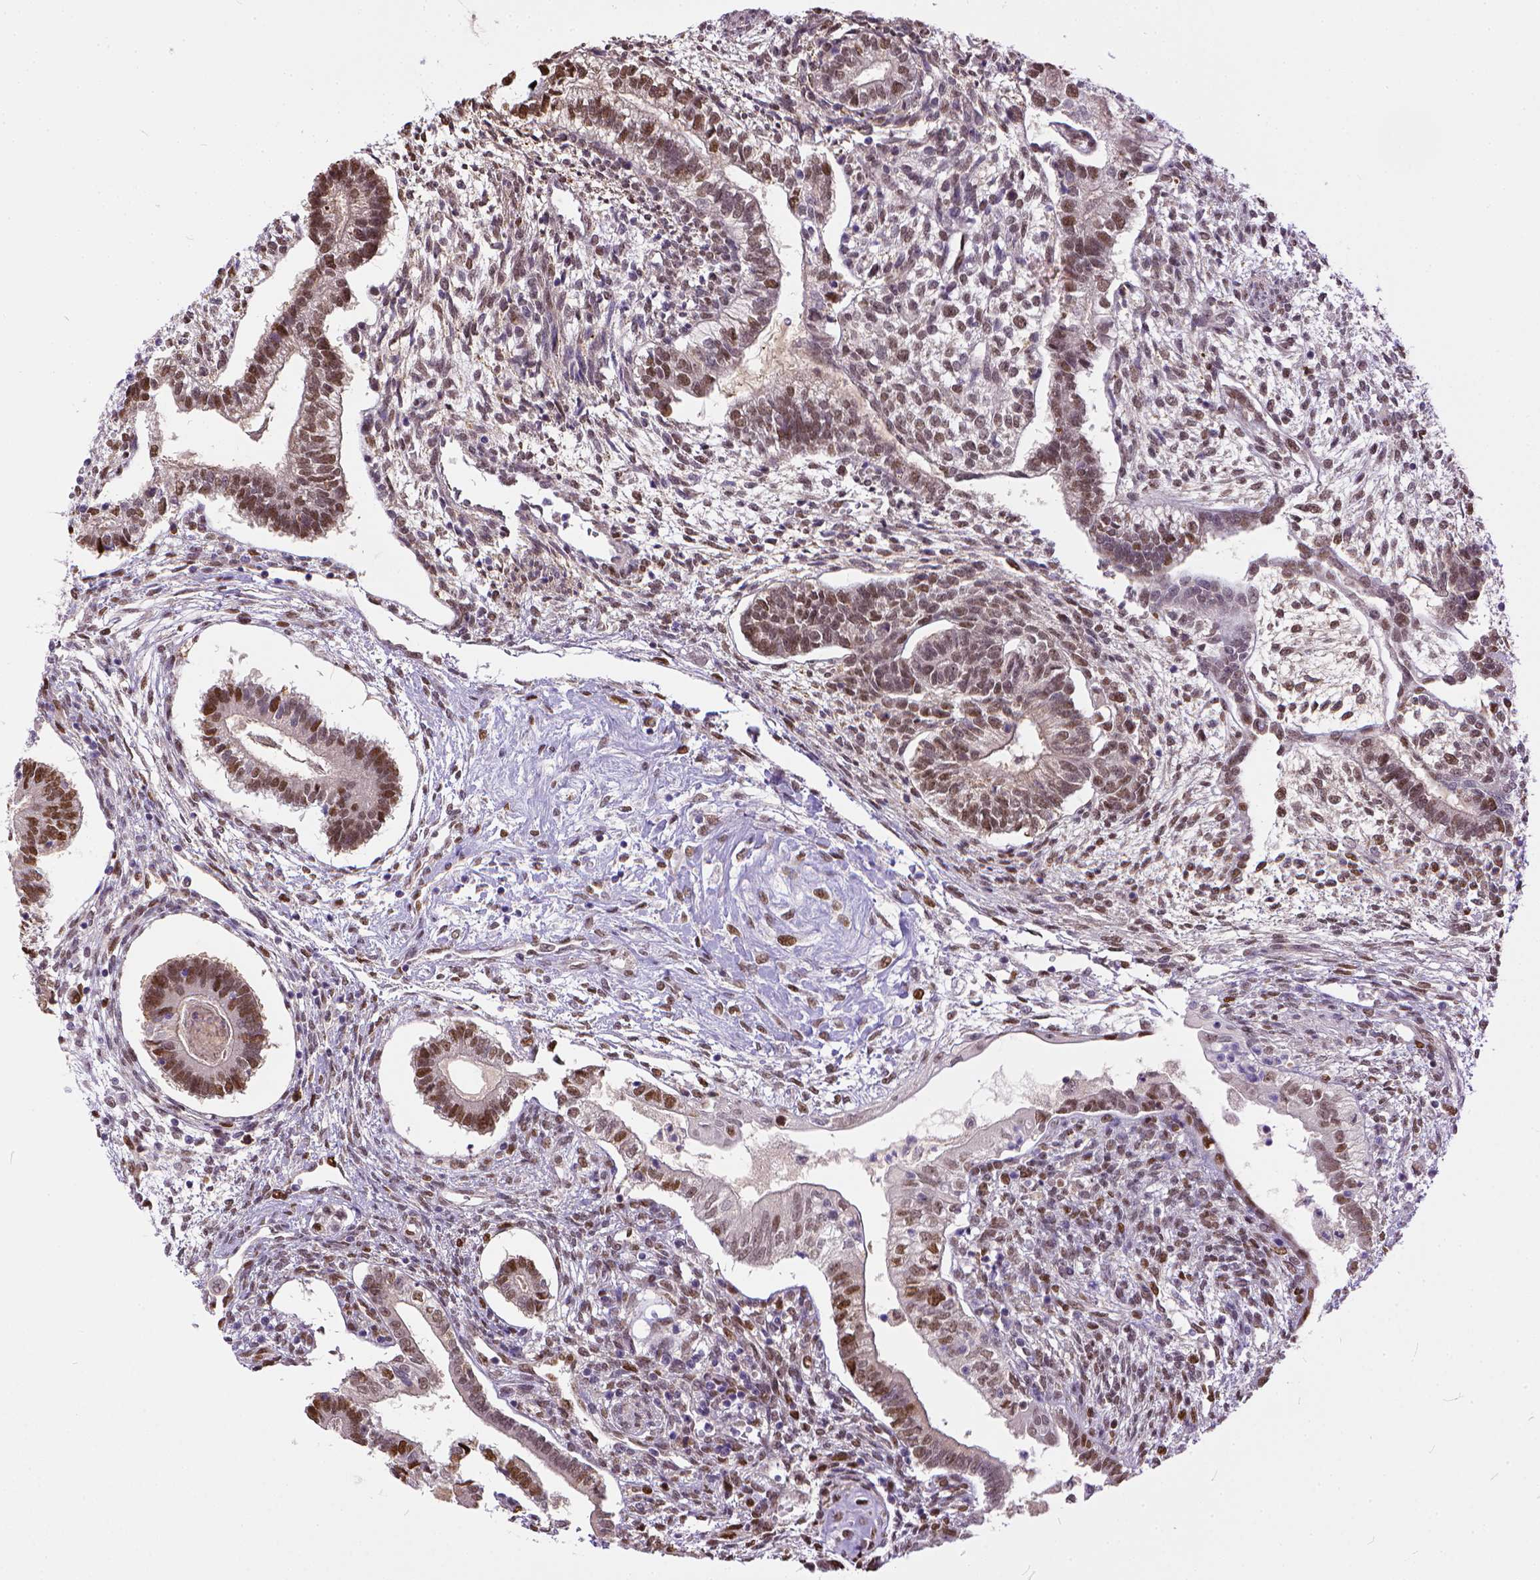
{"staining": {"intensity": "moderate", "quantity": ">75%", "location": "nuclear"}, "tissue": "testis cancer", "cell_type": "Tumor cells", "image_type": "cancer", "snomed": [{"axis": "morphology", "description": "Carcinoma, Embryonal, NOS"}, {"axis": "topography", "description": "Testis"}], "caption": "Protein expression analysis of human embryonal carcinoma (testis) reveals moderate nuclear positivity in approximately >75% of tumor cells.", "gene": "ERCC1", "patient": {"sex": "male", "age": 37}}